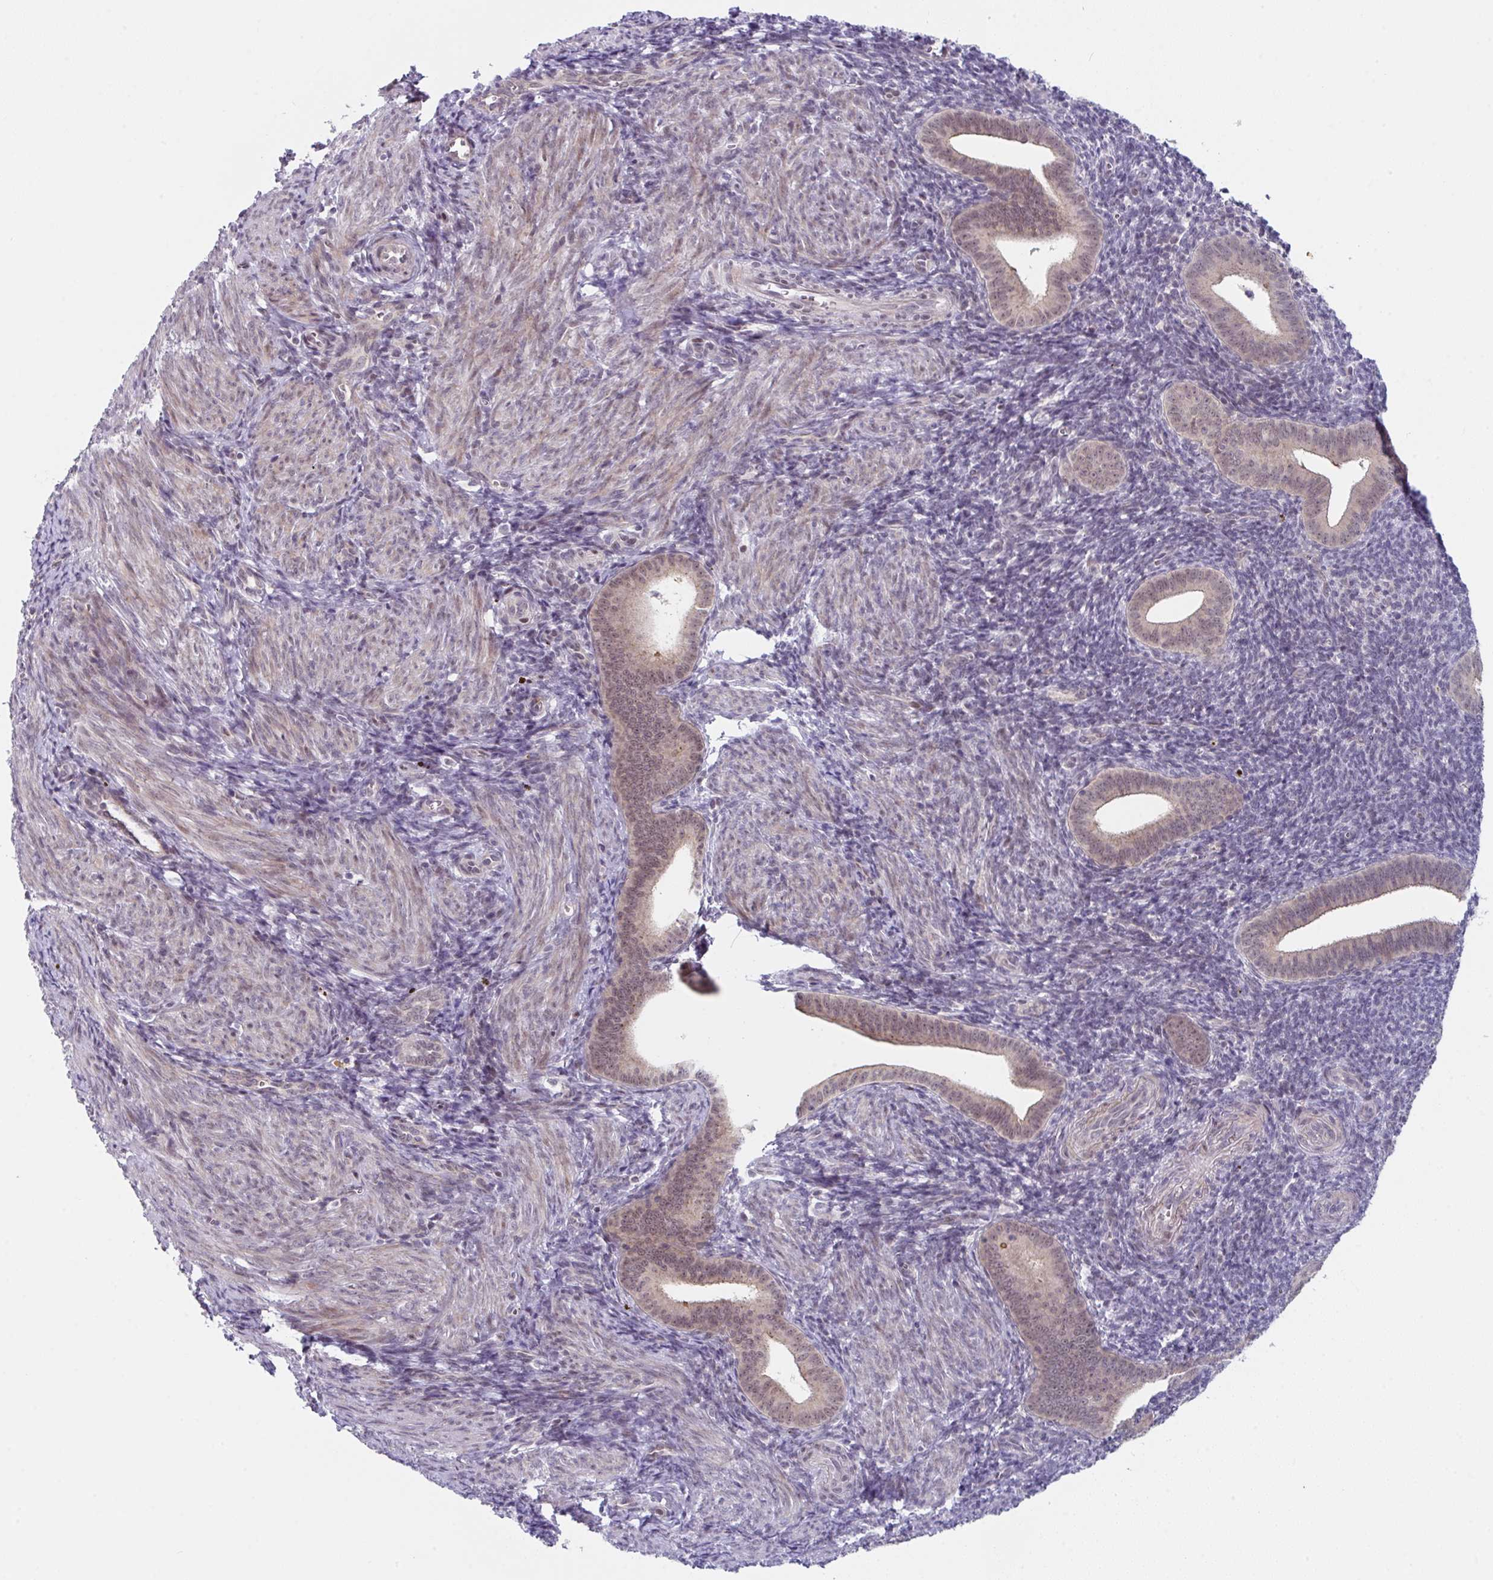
{"staining": {"intensity": "weak", "quantity": "<25%", "location": "nuclear"}, "tissue": "endometrium", "cell_type": "Cells in endometrial stroma", "image_type": "normal", "snomed": [{"axis": "morphology", "description": "Normal tissue, NOS"}, {"axis": "topography", "description": "Endometrium"}], "caption": "This is an IHC micrograph of unremarkable human endometrium. There is no positivity in cells in endometrial stroma.", "gene": "RBM18", "patient": {"sex": "female", "age": 25}}